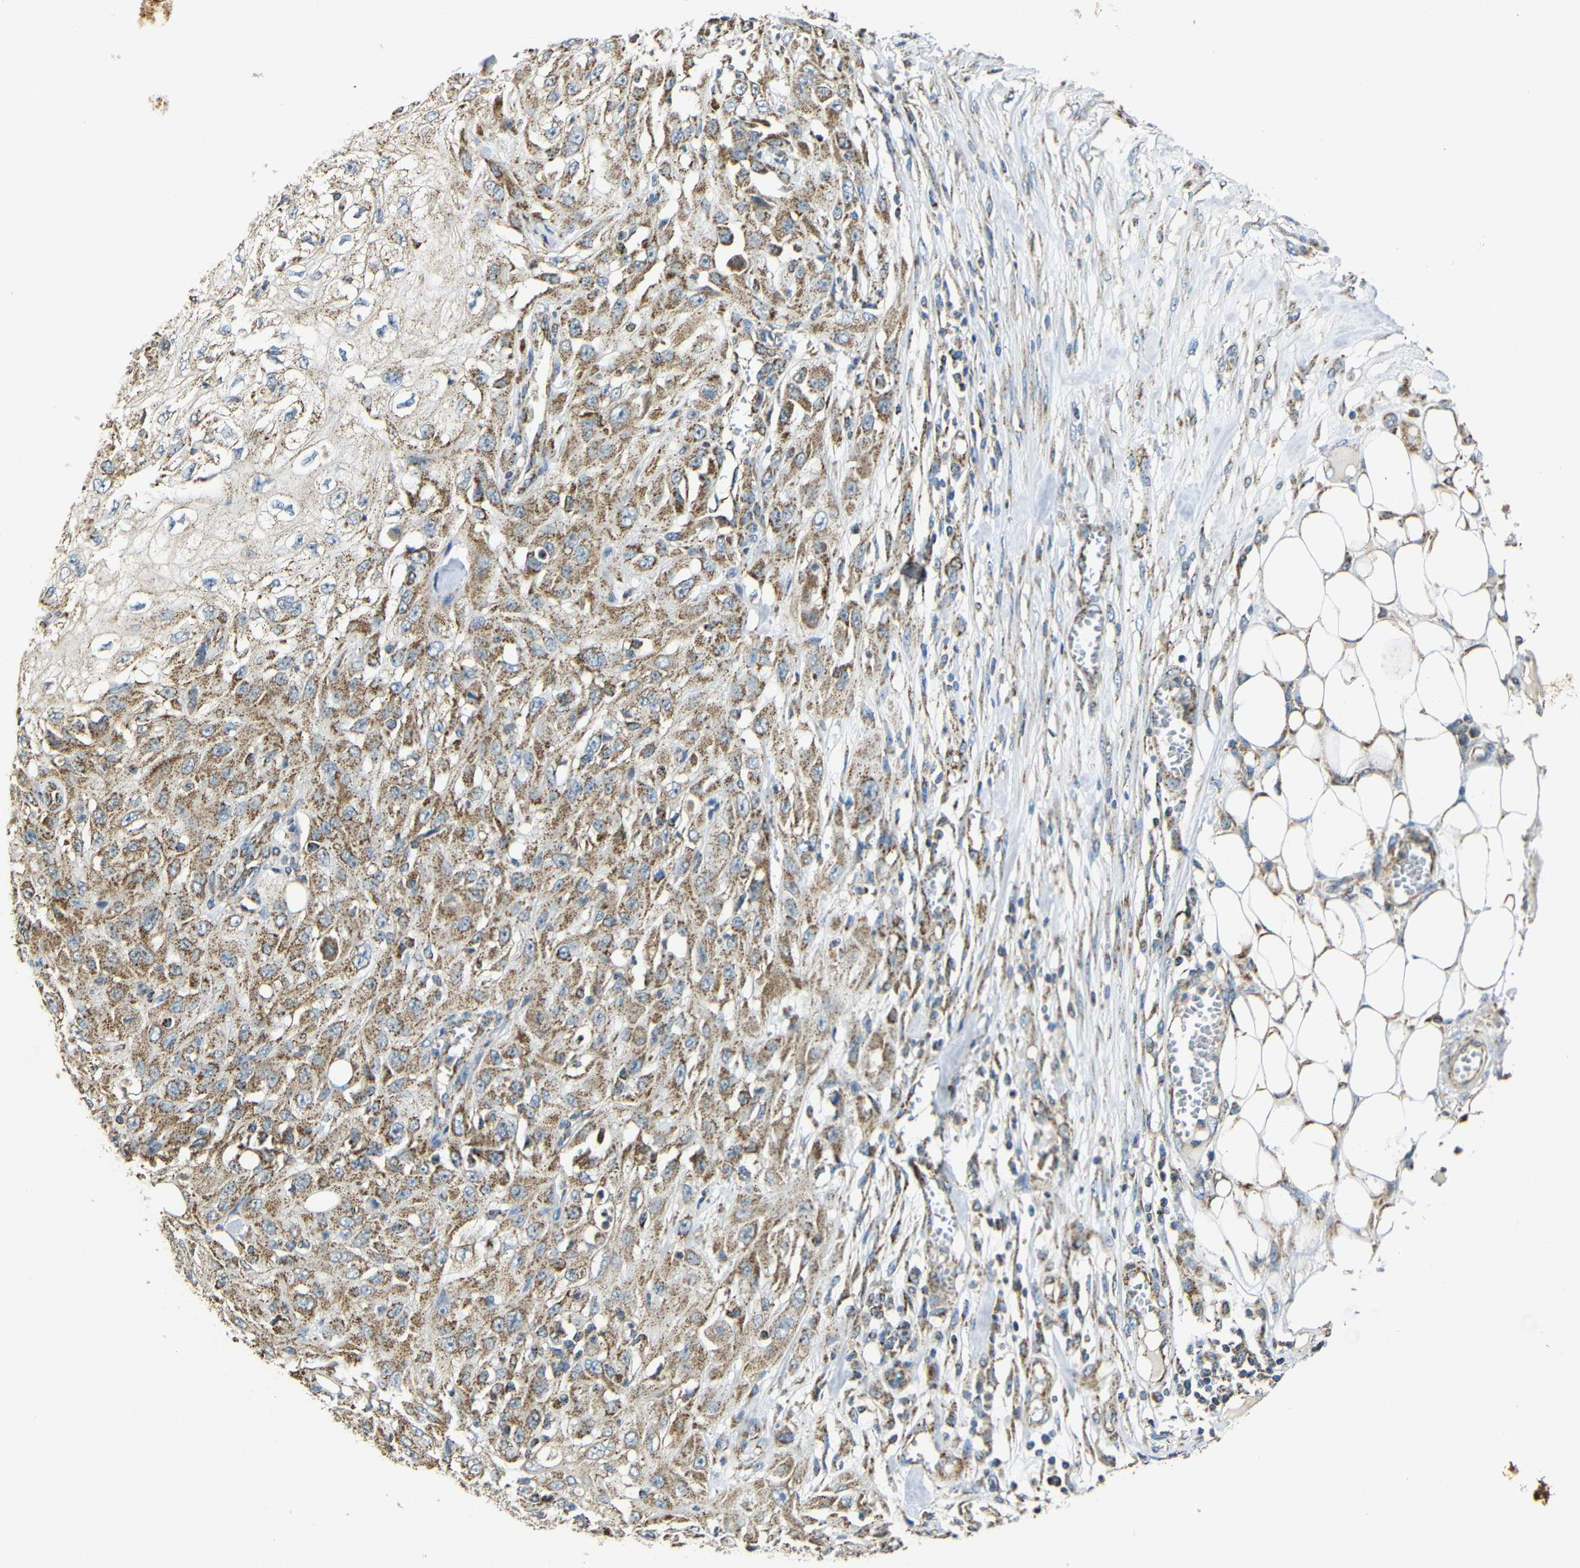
{"staining": {"intensity": "moderate", "quantity": ">75%", "location": "cytoplasmic/membranous"}, "tissue": "skin cancer", "cell_type": "Tumor cells", "image_type": "cancer", "snomed": [{"axis": "morphology", "description": "Squamous cell carcinoma, NOS"}, {"axis": "morphology", "description": "Squamous cell carcinoma, metastatic, NOS"}, {"axis": "topography", "description": "Skin"}, {"axis": "topography", "description": "Lymph node"}], "caption": "Tumor cells exhibit medium levels of moderate cytoplasmic/membranous positivity in about >75% of cells in human skin cancer.", "gene": "NR3C2", "patient": {"sex": "male", "age": 75}}